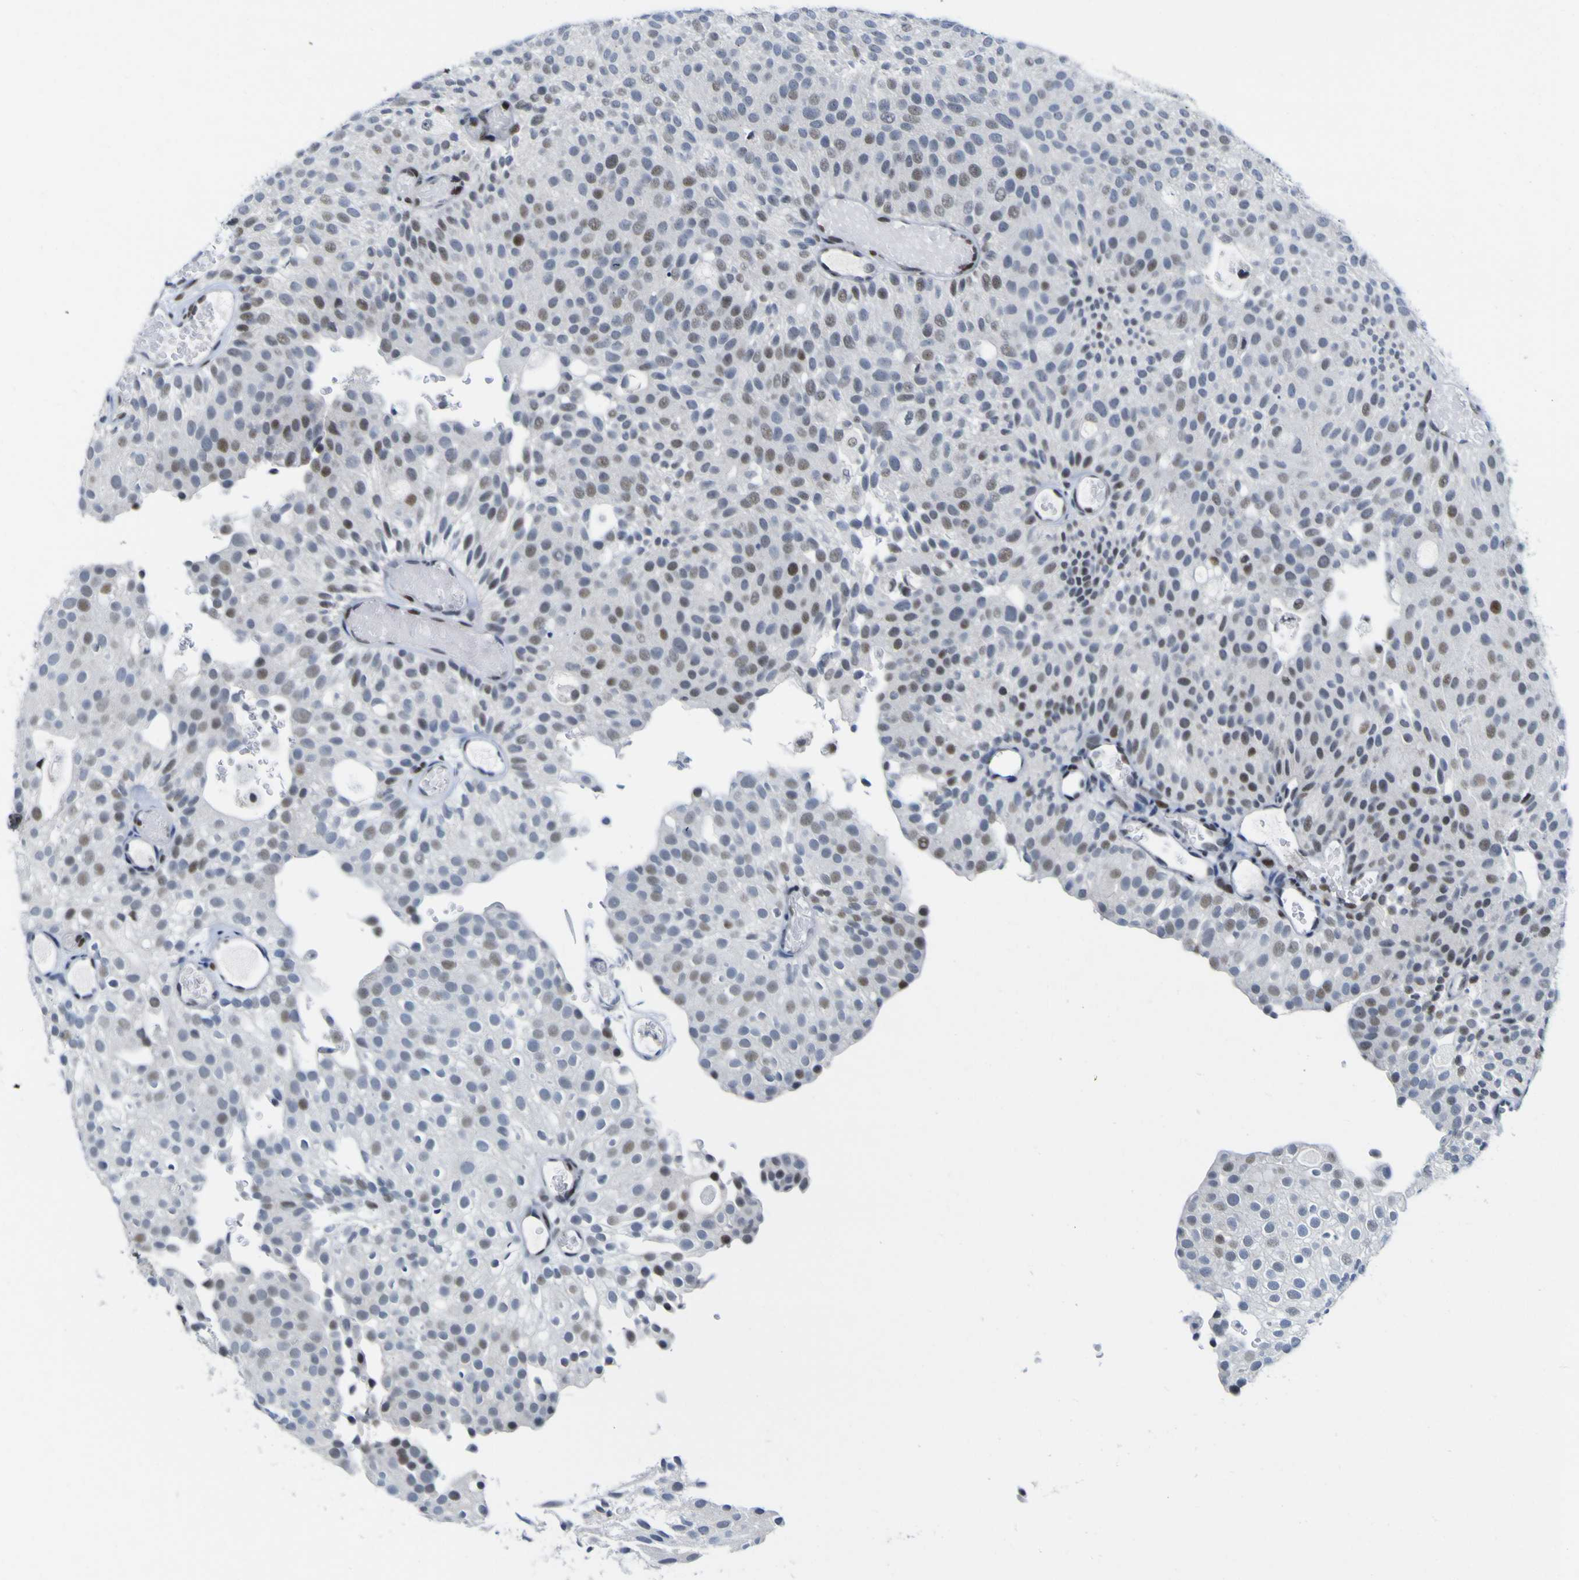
{"staining": {"intensity": "weak", "quantity": ">75%", "location": "nuclear"}, "tissue": "urothelial cancer", "cell_type": "Tumor cells", "image_type": "cancer", "snomed": [{"axis": "morphology", "description": "Urothelial carcinoma, Low grade"}, {"axis": "topography", "description": "Urinary bladder"}], "caption": "Urothelial carcinoma (low-grade) was stained to show a protein in brown. There is low levels of weak nuclear positivity in about >75% of tumor cells. The staining was performed using DAB, with brown indicating positive protein expression. Nuclei are stained blue with hematoxylin.", "gene": "MBD3", "patient": {"sex": "male", "age": 78}}